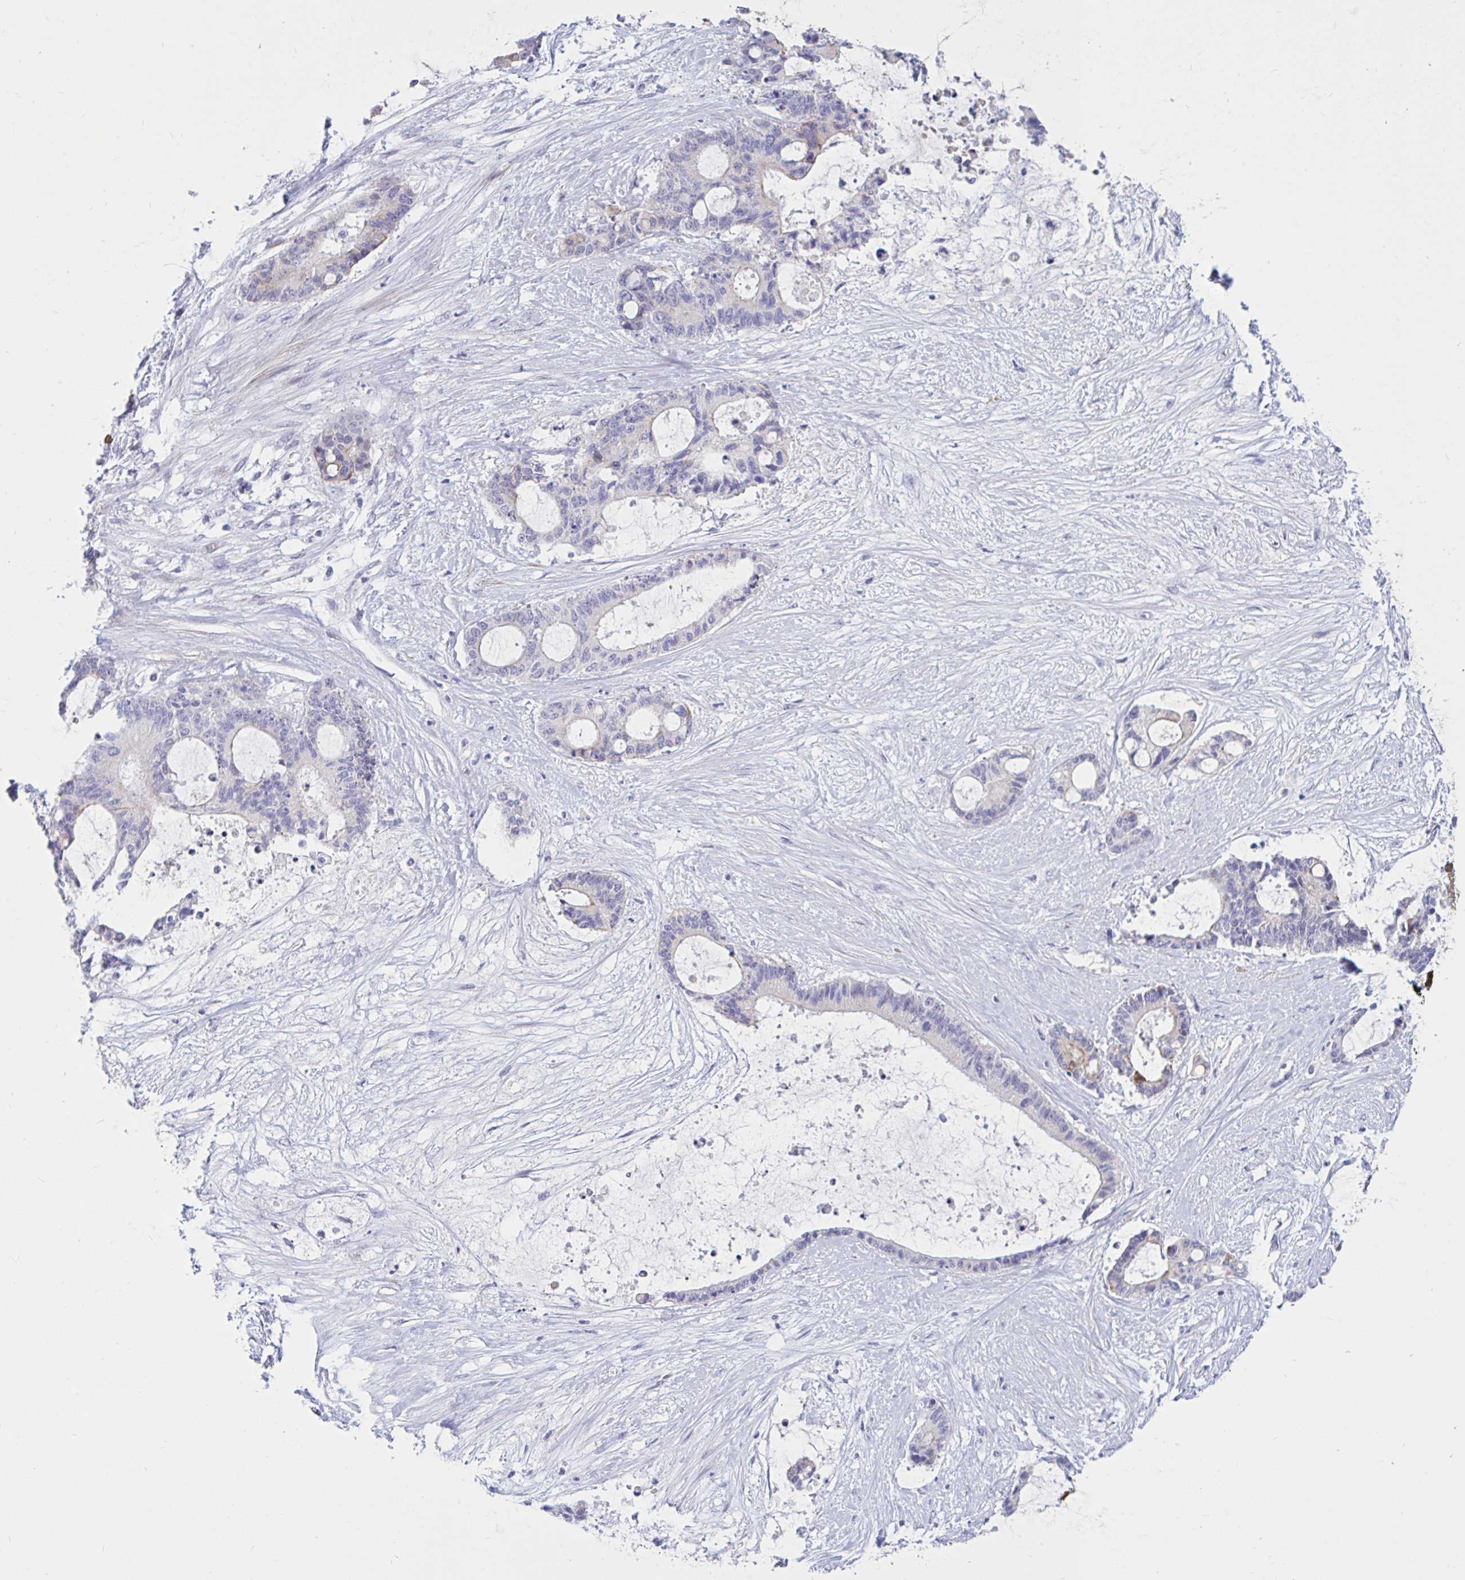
{"staining": {"intensity": "negative", "quantity": "none", "location": "none"}, "tissue": "liver cancer", "cell_type": "Tumor cells", "image_type": "cancer", "snomed": [{"axis": "morphology", "description": "Normal tissue, NOS"}, {"axis": "morphology", "description": "Cholangiocarcinoma"}, {"axis": "topography", "description": "Liver"}, {"axis": "topography", "description": "Peripheral nerve tissue"}], "caption": "This is an immunohistochemistry (IHC) photomicrograph of human liver cholangiocarcinoma. There is no positivity in tumor cells.", "gene": "NBPF3", "patient": {"sex": "female", "age": 73}}